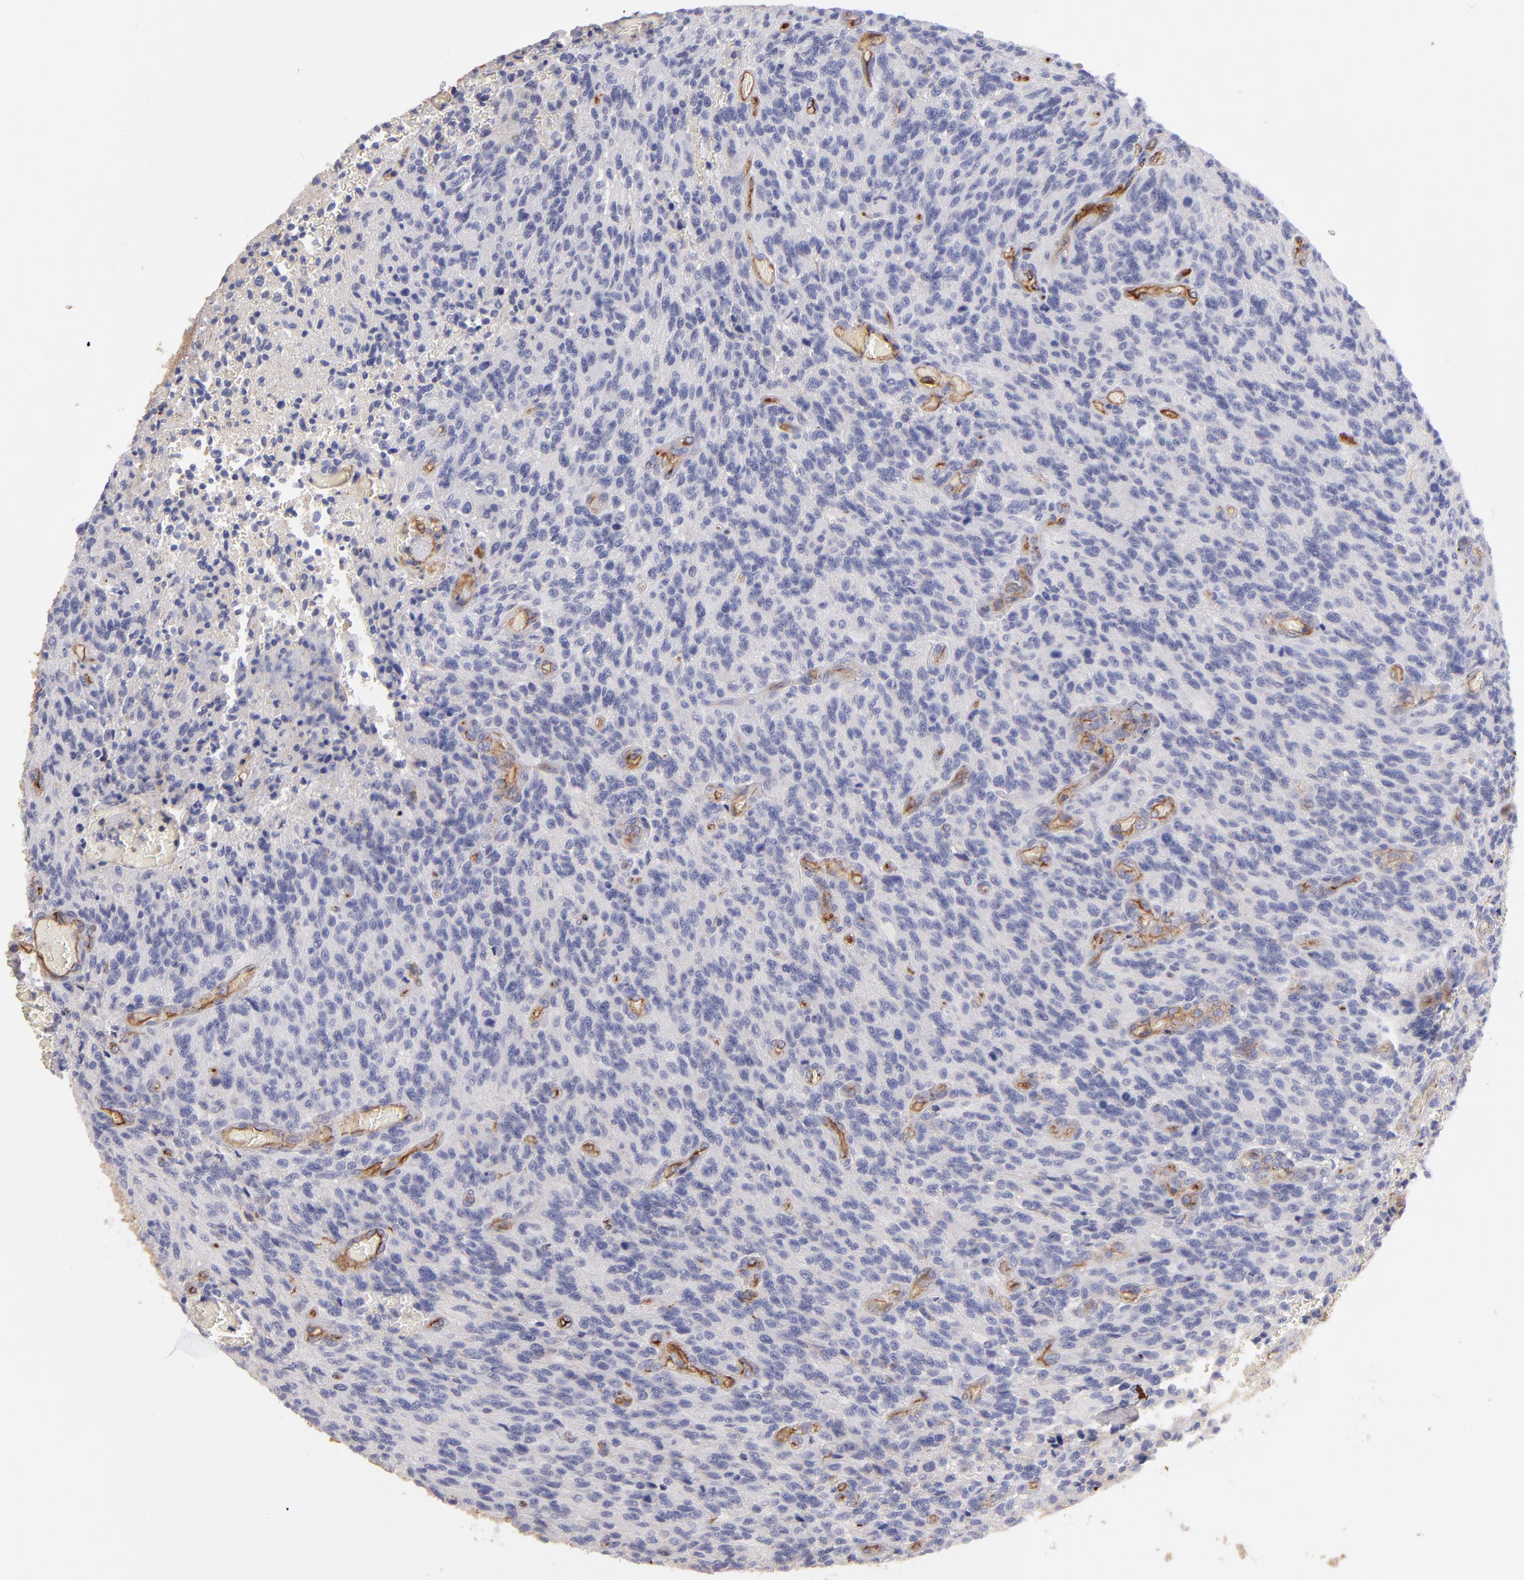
{"staining": {"intensity": "negative", "quantity": "none", "location": "none"}, "tissue": "glioma", "cell_type": "Tumor cells", "image_type": "cancer", "snomed": [{"axis": "morphology", "description": "Normal tissue, NOS"}, {"axis": "morphology", "description": "Glioma, malignant, High grade"}, {"axis": "topography", "description": "Cerebral cortex"}], "caption": "There is no significant expression in tumor cells of malignant glioma (high-grade).", "gene": "ABCB1", "patient": {"sex": "male", "age": 56}}